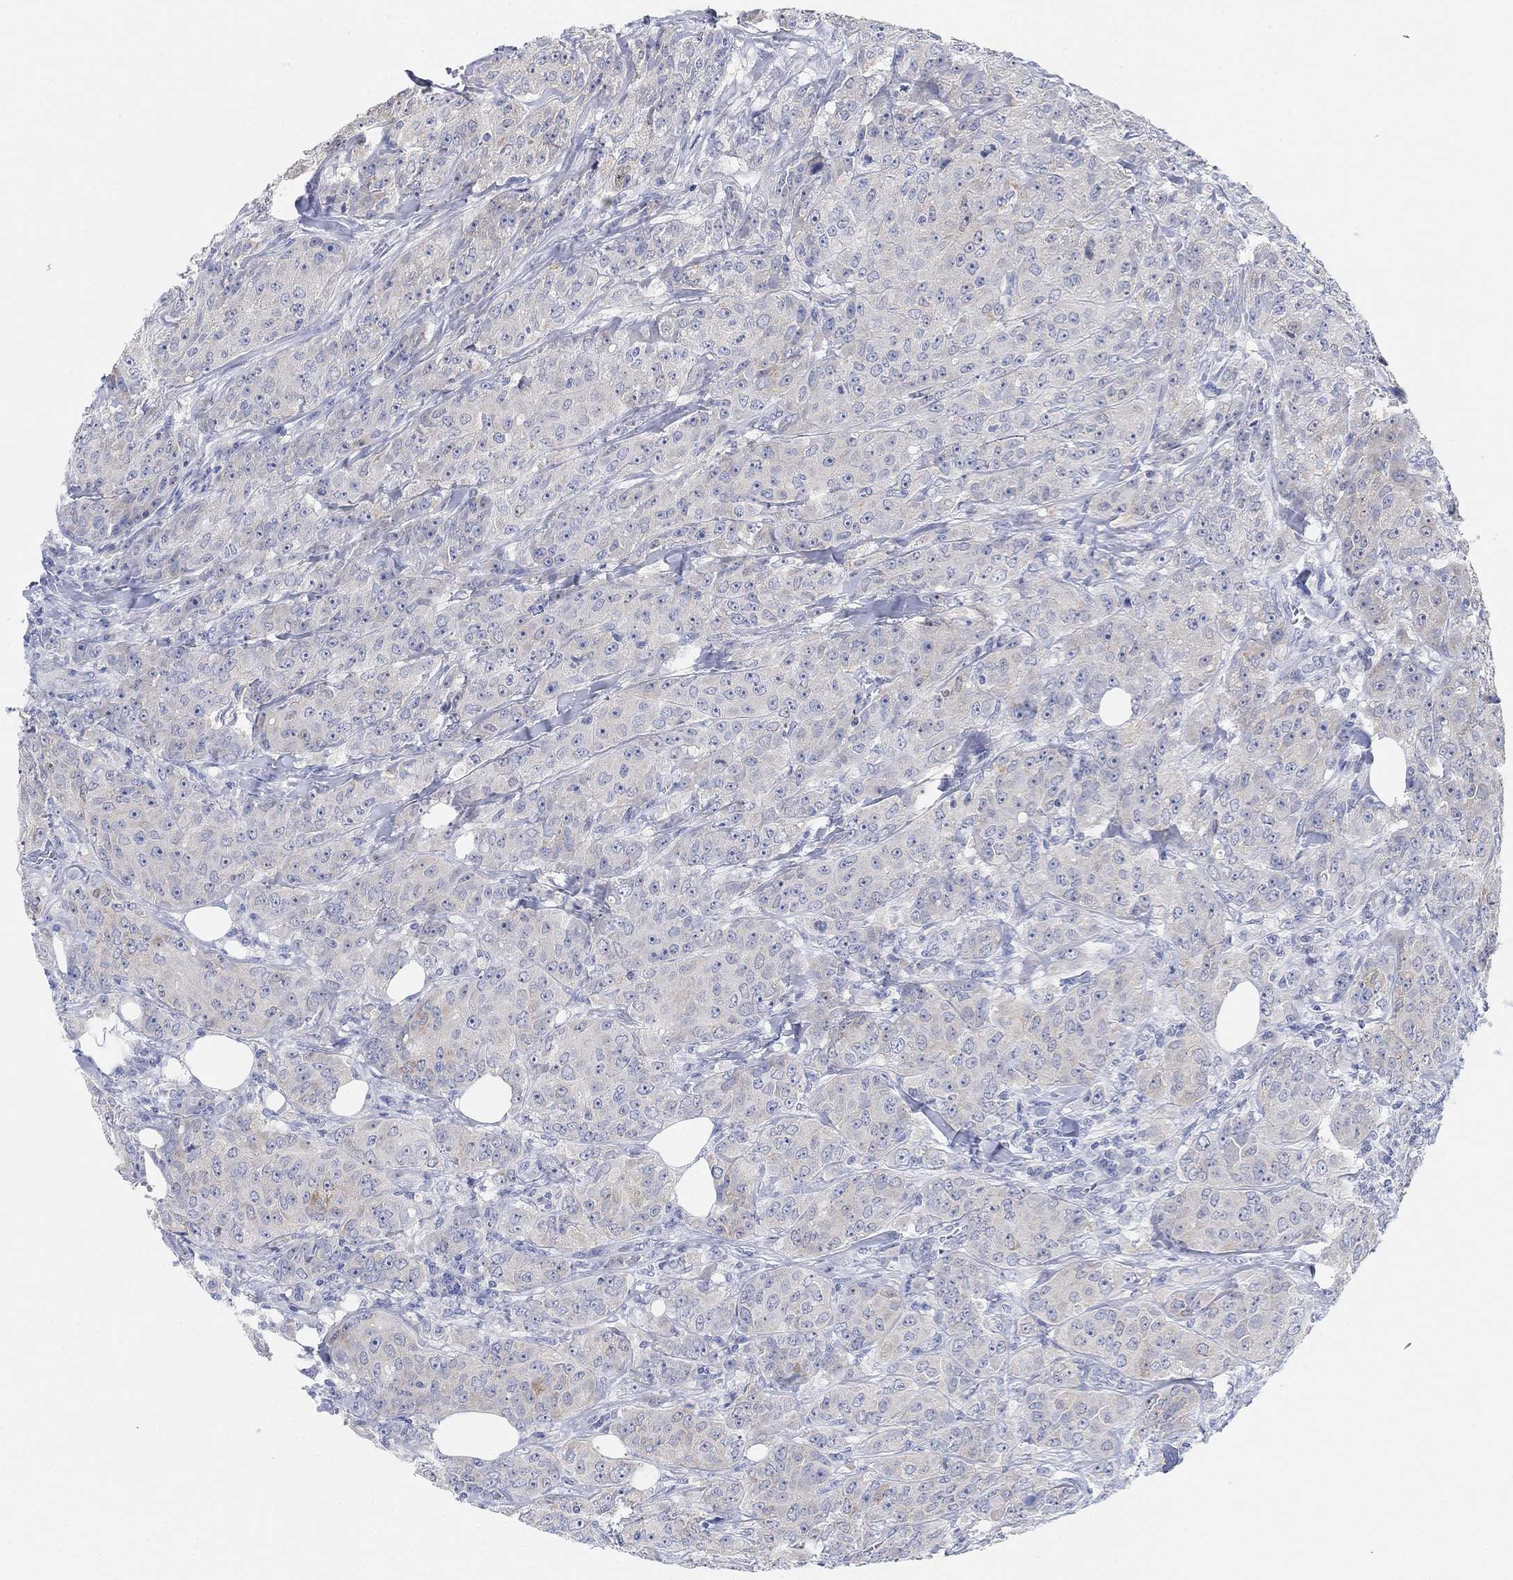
{"staining": {"intensity": "negative", "quantity": "none", "location": "none"}, "tissue": "breast cancer", "cell_type": "Tumor cells", "image_type": "cancer", "snomed": [{"axis": "morphology", "description": "Duct carcinoma"}, {"axis": "topography", "description": "Breast"}], "caption": "Human infiltrating ductal carcinoma (breast) stained for a protein using immunohistochemistry (IHC) displays no expression in tumor cells.", "gene": "VAT1L", "patient": {"sex": "female", "age": 43}}